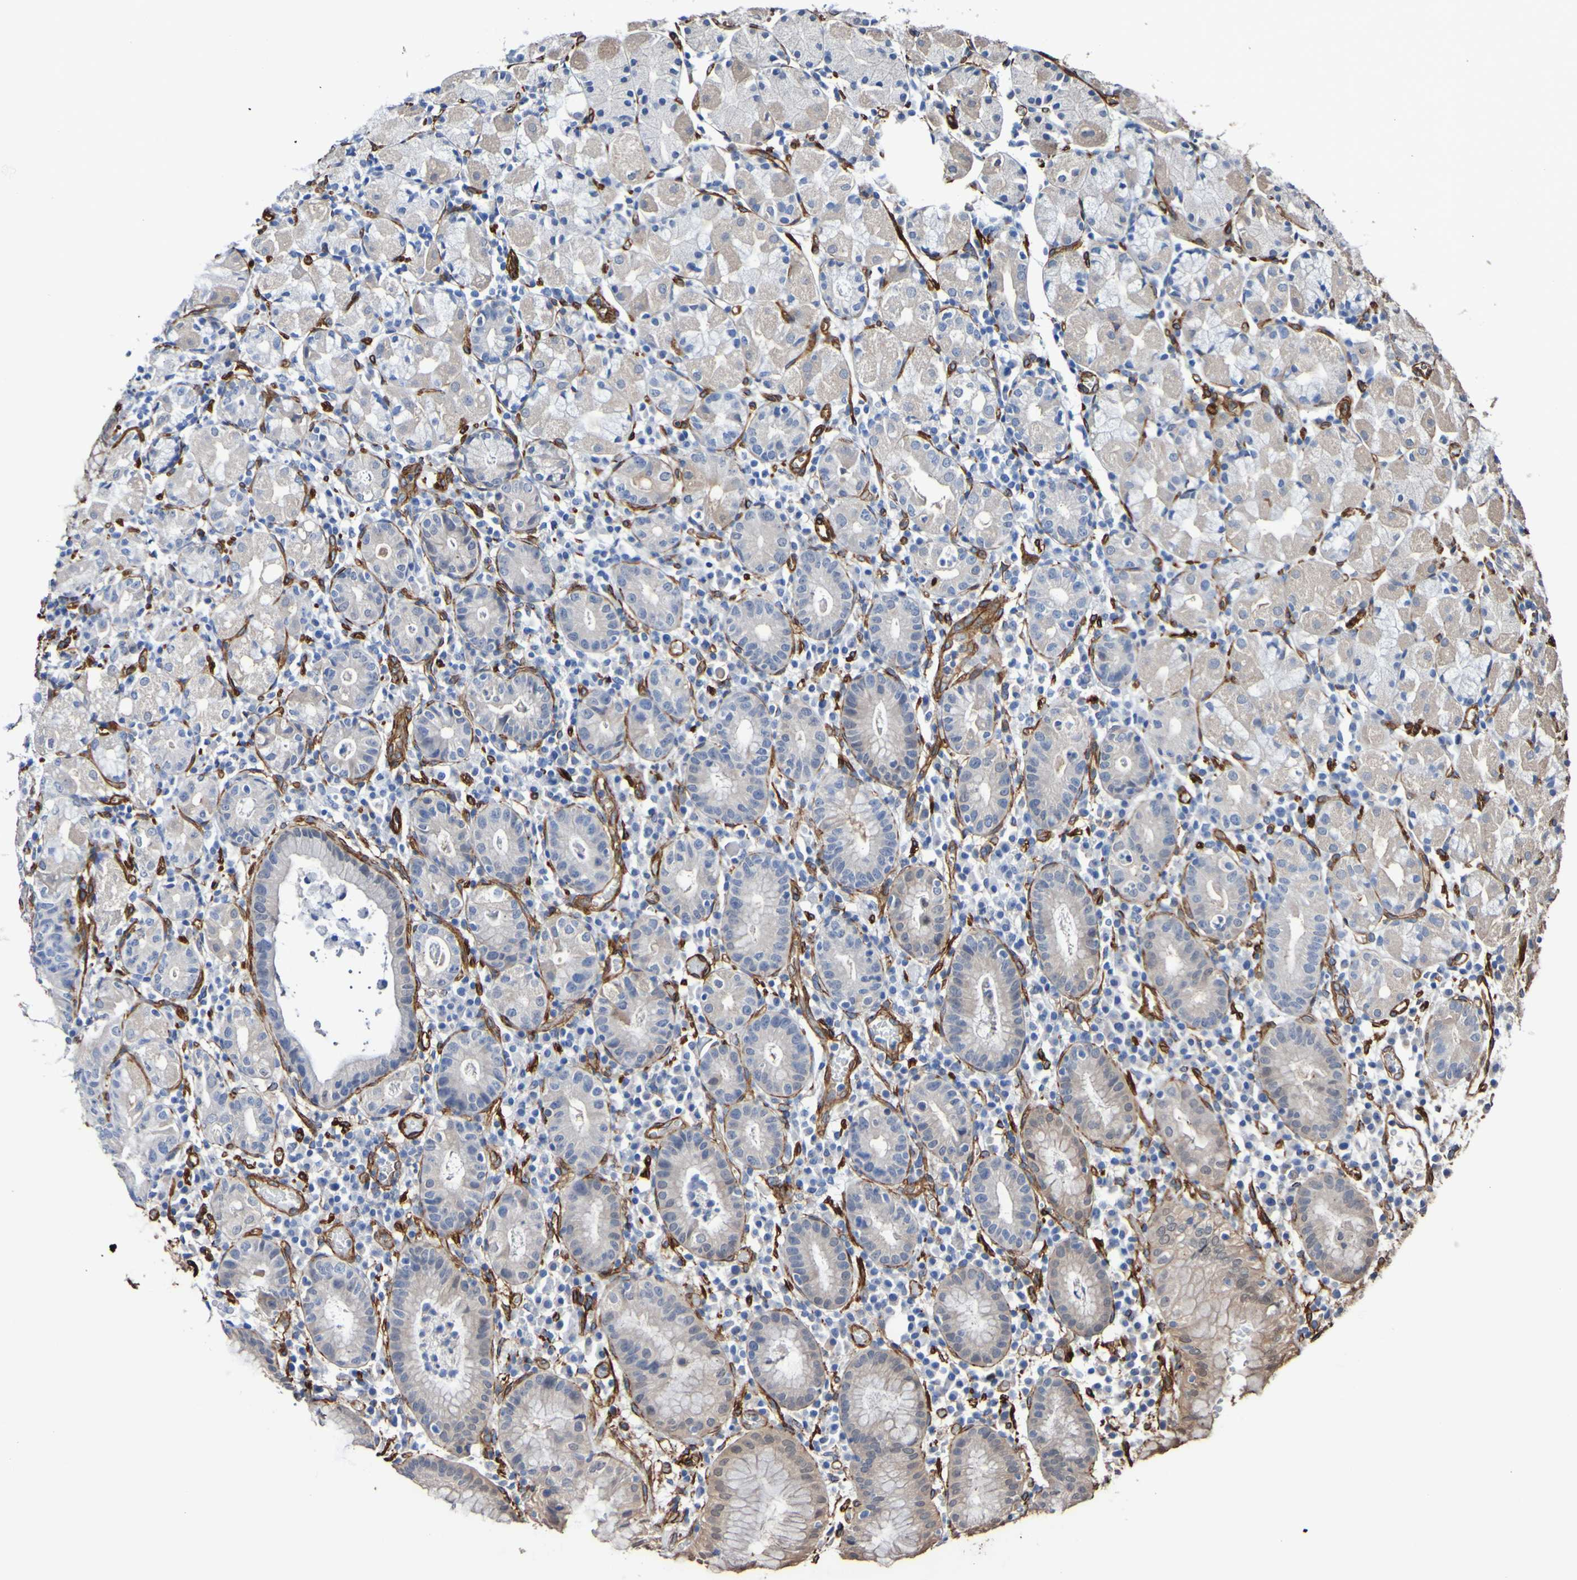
{"staining": {"intensity": "weak", "quantity": "25%-75%", "location": "cytoplasmic/membranous"}, "tissue": "stomach", "cell_type": "Glandular cells", "image_type": "normal", "snomed": [{"axis": "morphology", "description": "Normal tissue, NOS"}, {"axis": "topography", "description": "Stomach"}, {"axis": "topography", "description": "Stomach, lower"}], "caption": "Immunohistochemistry of benign stomach displays low levels of weak cytoplasmic/membranous staining in about 25%-75% of glandular cells.", "gene": "ELMOD3", "patient": {"sex": "female", "age": 75}}